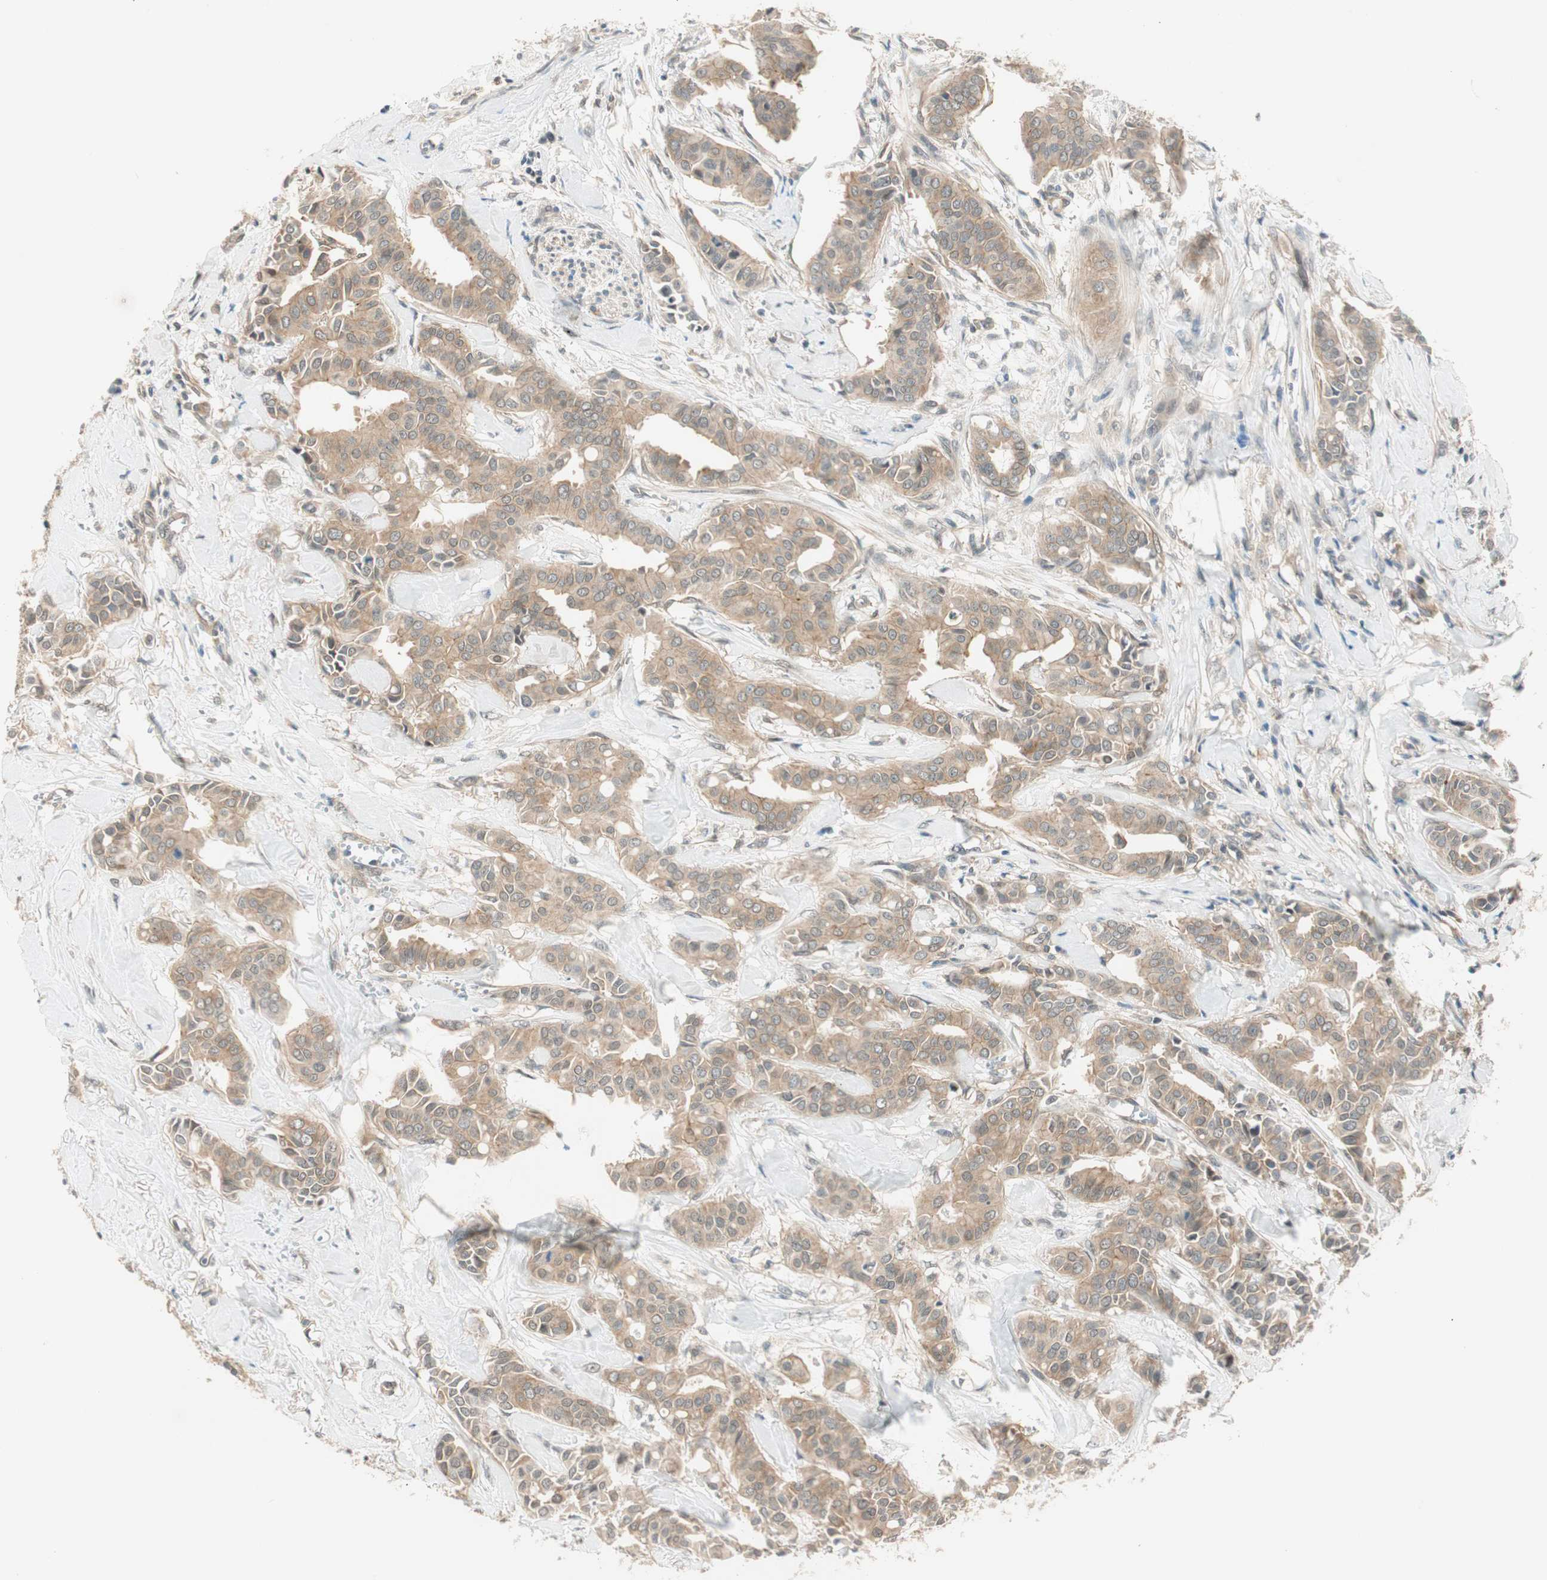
{"staining": {"intensity": "moderate", "quantity": ">75%", "location": "cytoplasmic/membranous"}, "tissue": "head and neck cancer", "cell_type": "Tumor cells", "image_type": "cancer", "snomed": [{"axis": "morphology", "description": "Adenocarcinoma, NOS"}, {"axis": "topography", "description": "Salivary gland"}, {"axis": "topography", "description": "Head-Neck"}], "caption": "Immunohistochemical staining of human head and neck cancer (adenocarcinoma) displays medium levels of moderate cytoplasmic/membranous protein positivity in about >75% of tumor cells.", "gene": "PSMD8", "patient": {"sex": "female", "age": 59}}